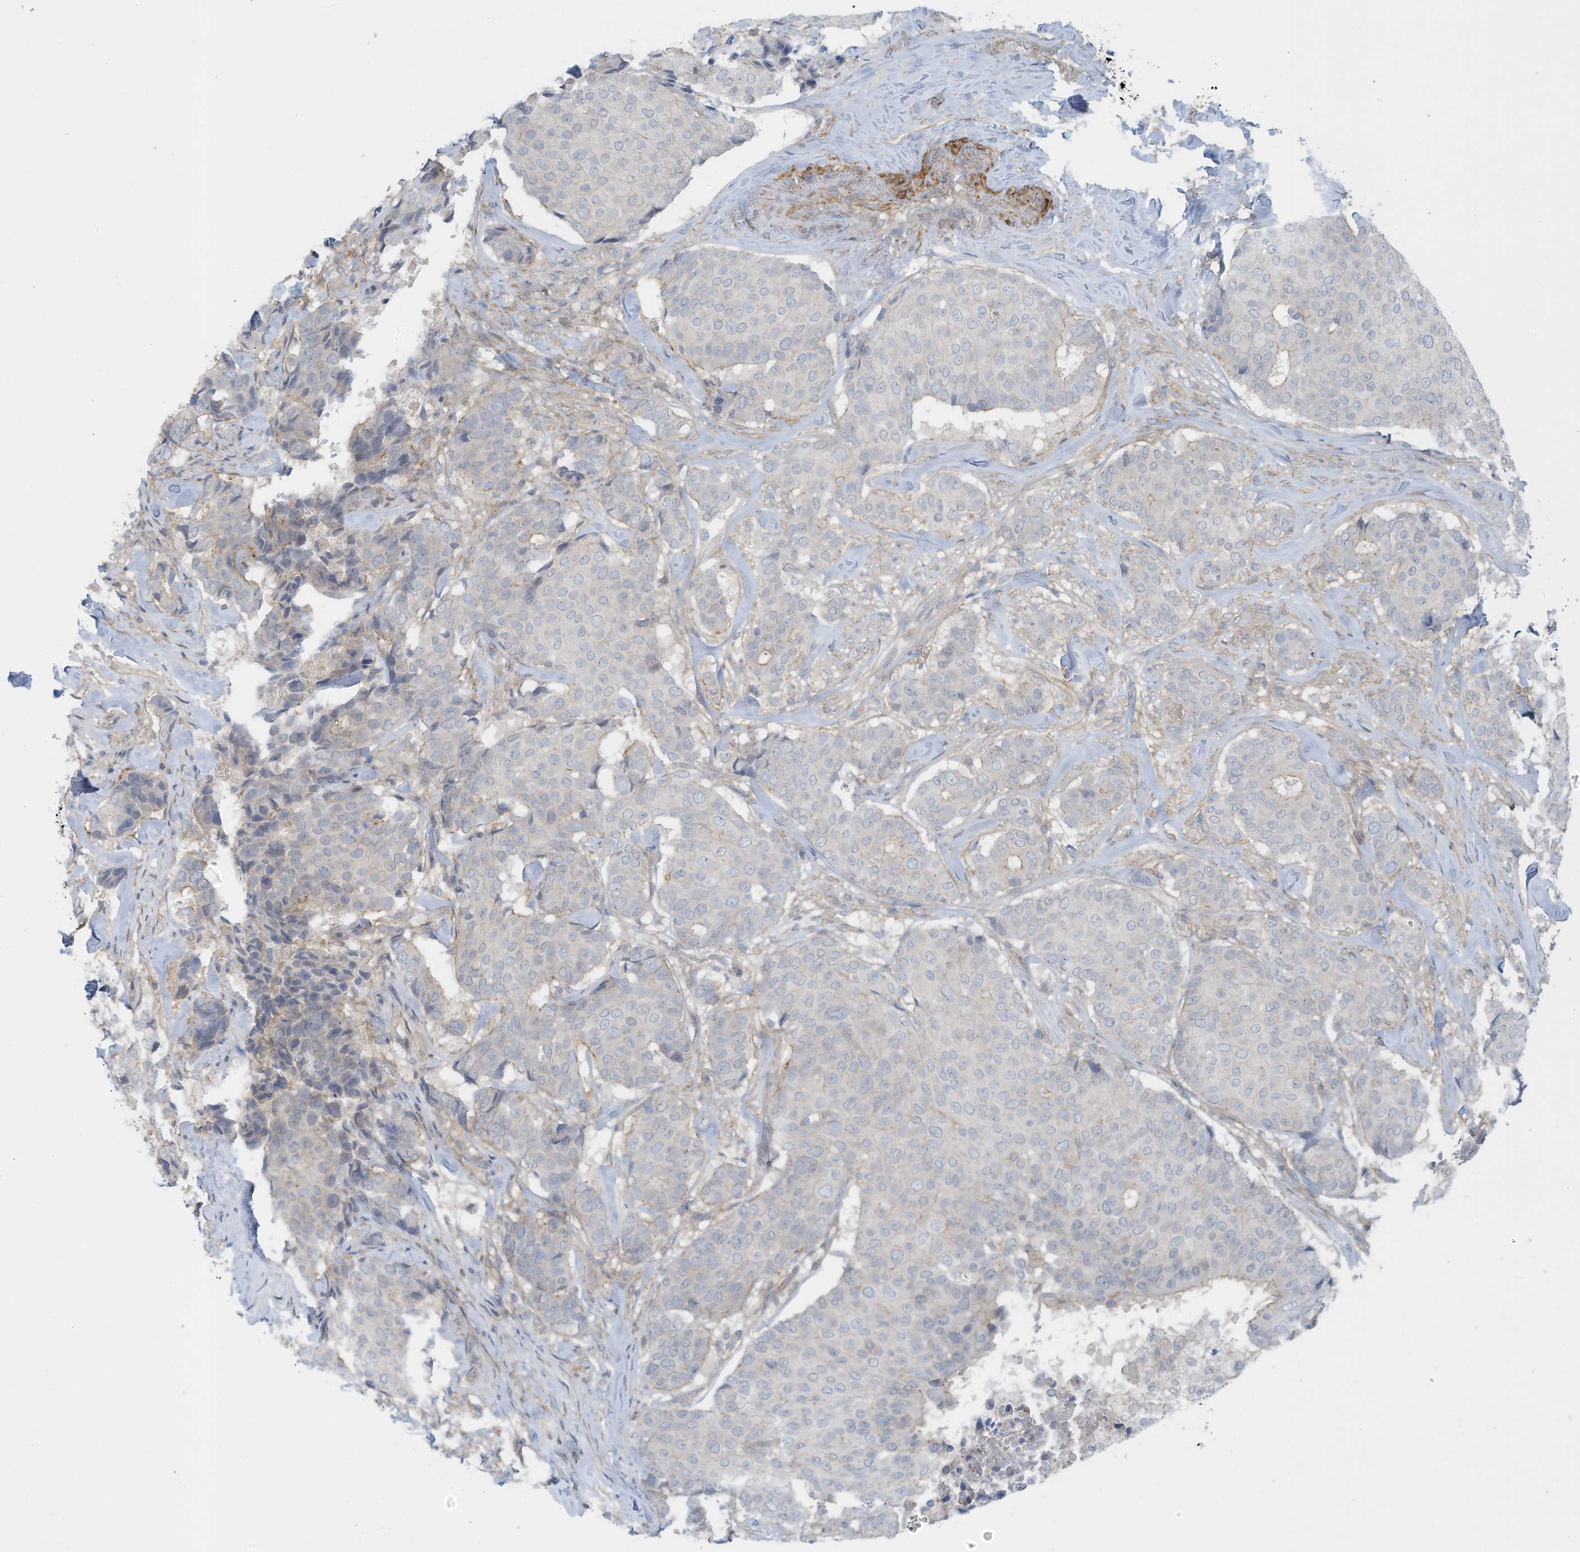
{"staining": {"intensity": "negative", "quantity": "none", "location": "none"}, "tissue": "breast cancer", "cell_type": "Tumor cells", "image_type": "cancer", "snomed": [{"axis": "morphology", "description": "Duct carcinoma"}, {"axis": "topography", "description": "Breast"}], "caption": "DAB (3,3'-diaminobenzidine) immunohistochemical staining of invasive ductal carcinoma (breast) reveals no significant expression in tumor cells.", "gene": "ZNF846", "patient": {"sex": "female", "age": 75}}